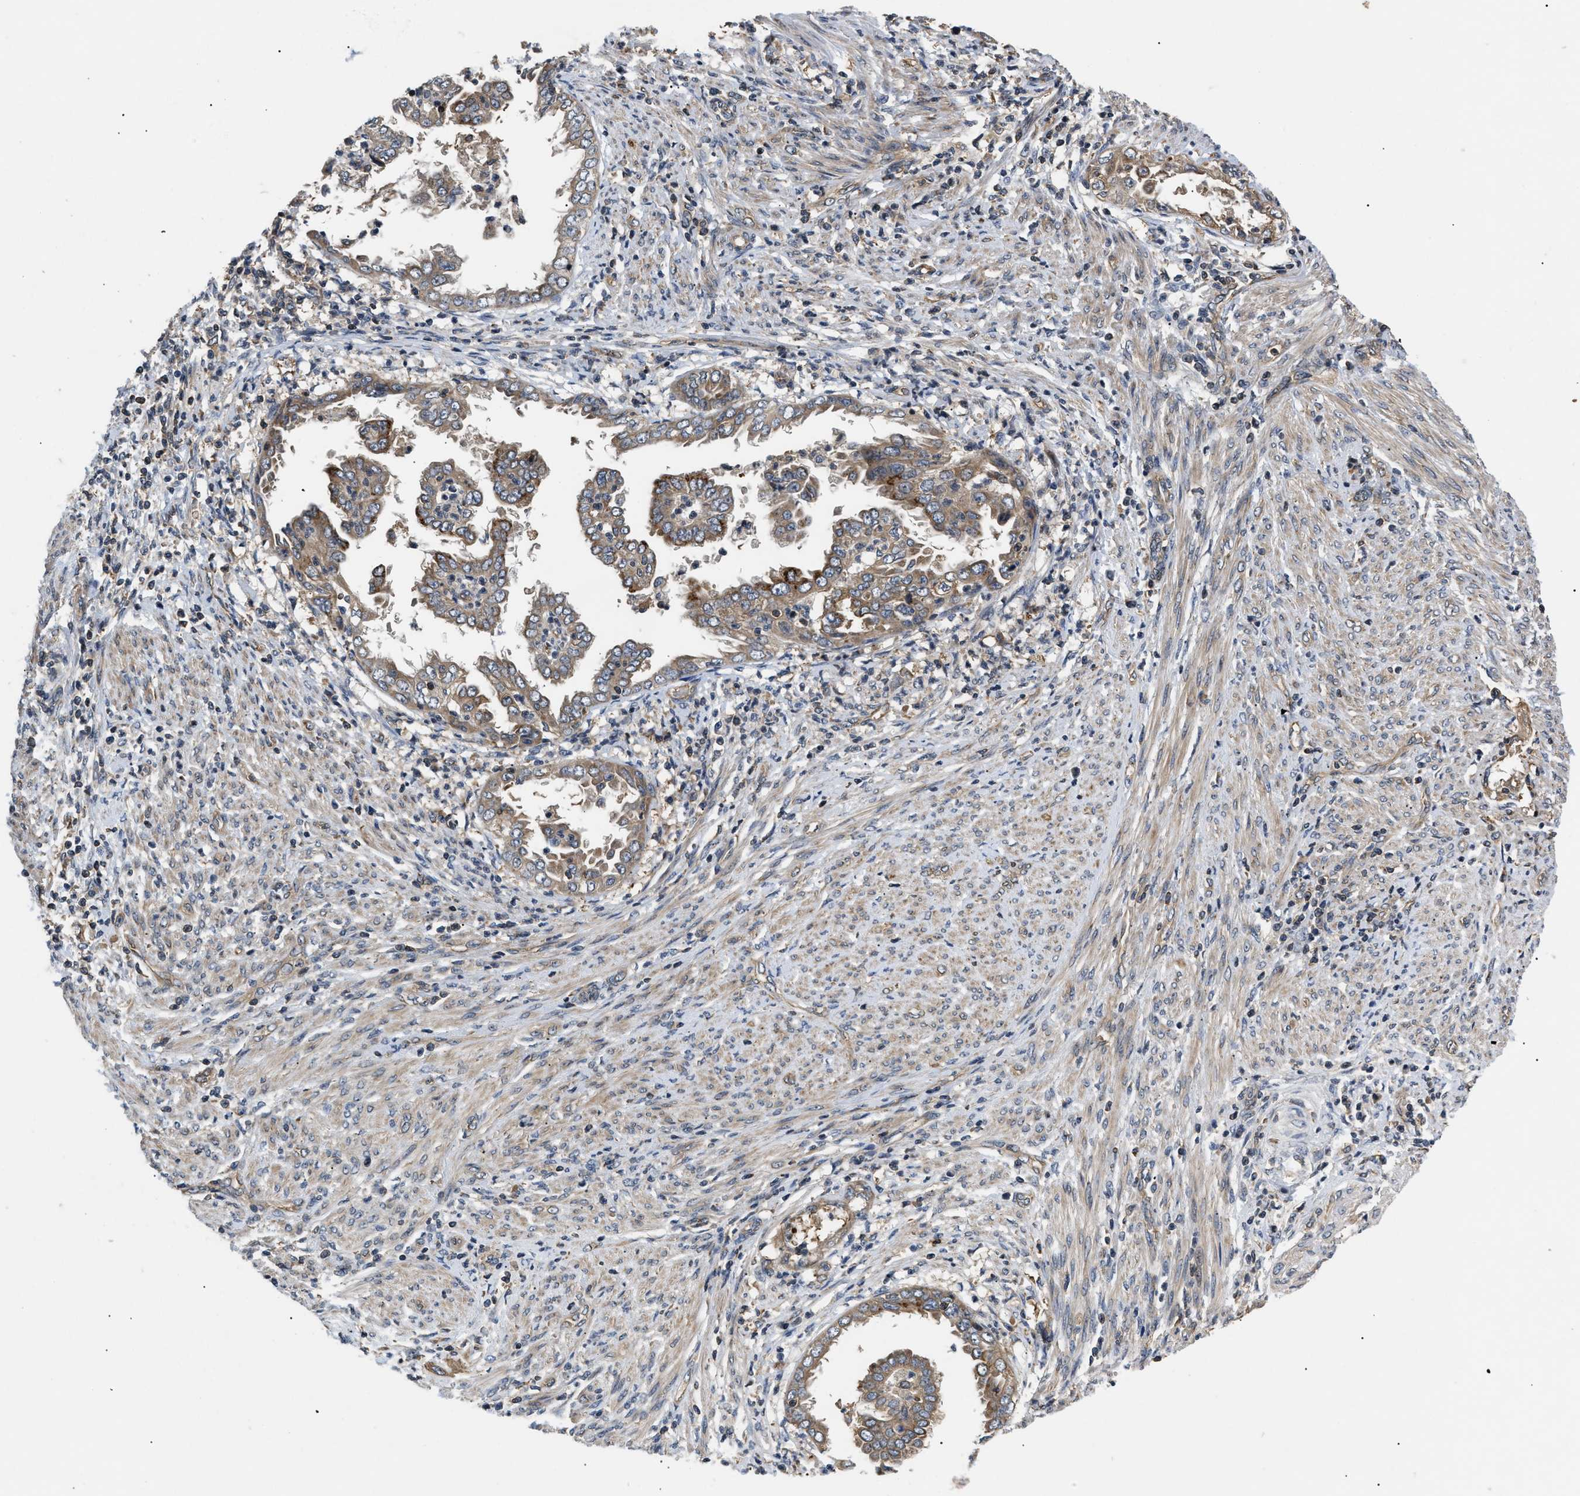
{"staining": {"intensity": "moderate", "quantity": ">75%", "location": "cytoplasmic/membranous"}, "tissue": "endometrial cancer", "cell_type": "Tumor cells", "image_type": "cancer", "snomed": [{"axis": "morphology", "description": "Adenocarcinoma, NOS"}, {"axis": "topography", "description": "Endometrium"}], "caption": "Endometrial cancer (adenocarcinoma) stained with a brown dye demonstrates moderate cytoplasmic/membranous positive staining in approximately >75% of tumor cells.", "gene": "HMGCR", "patient": {"sex": "female", "age": 85}}